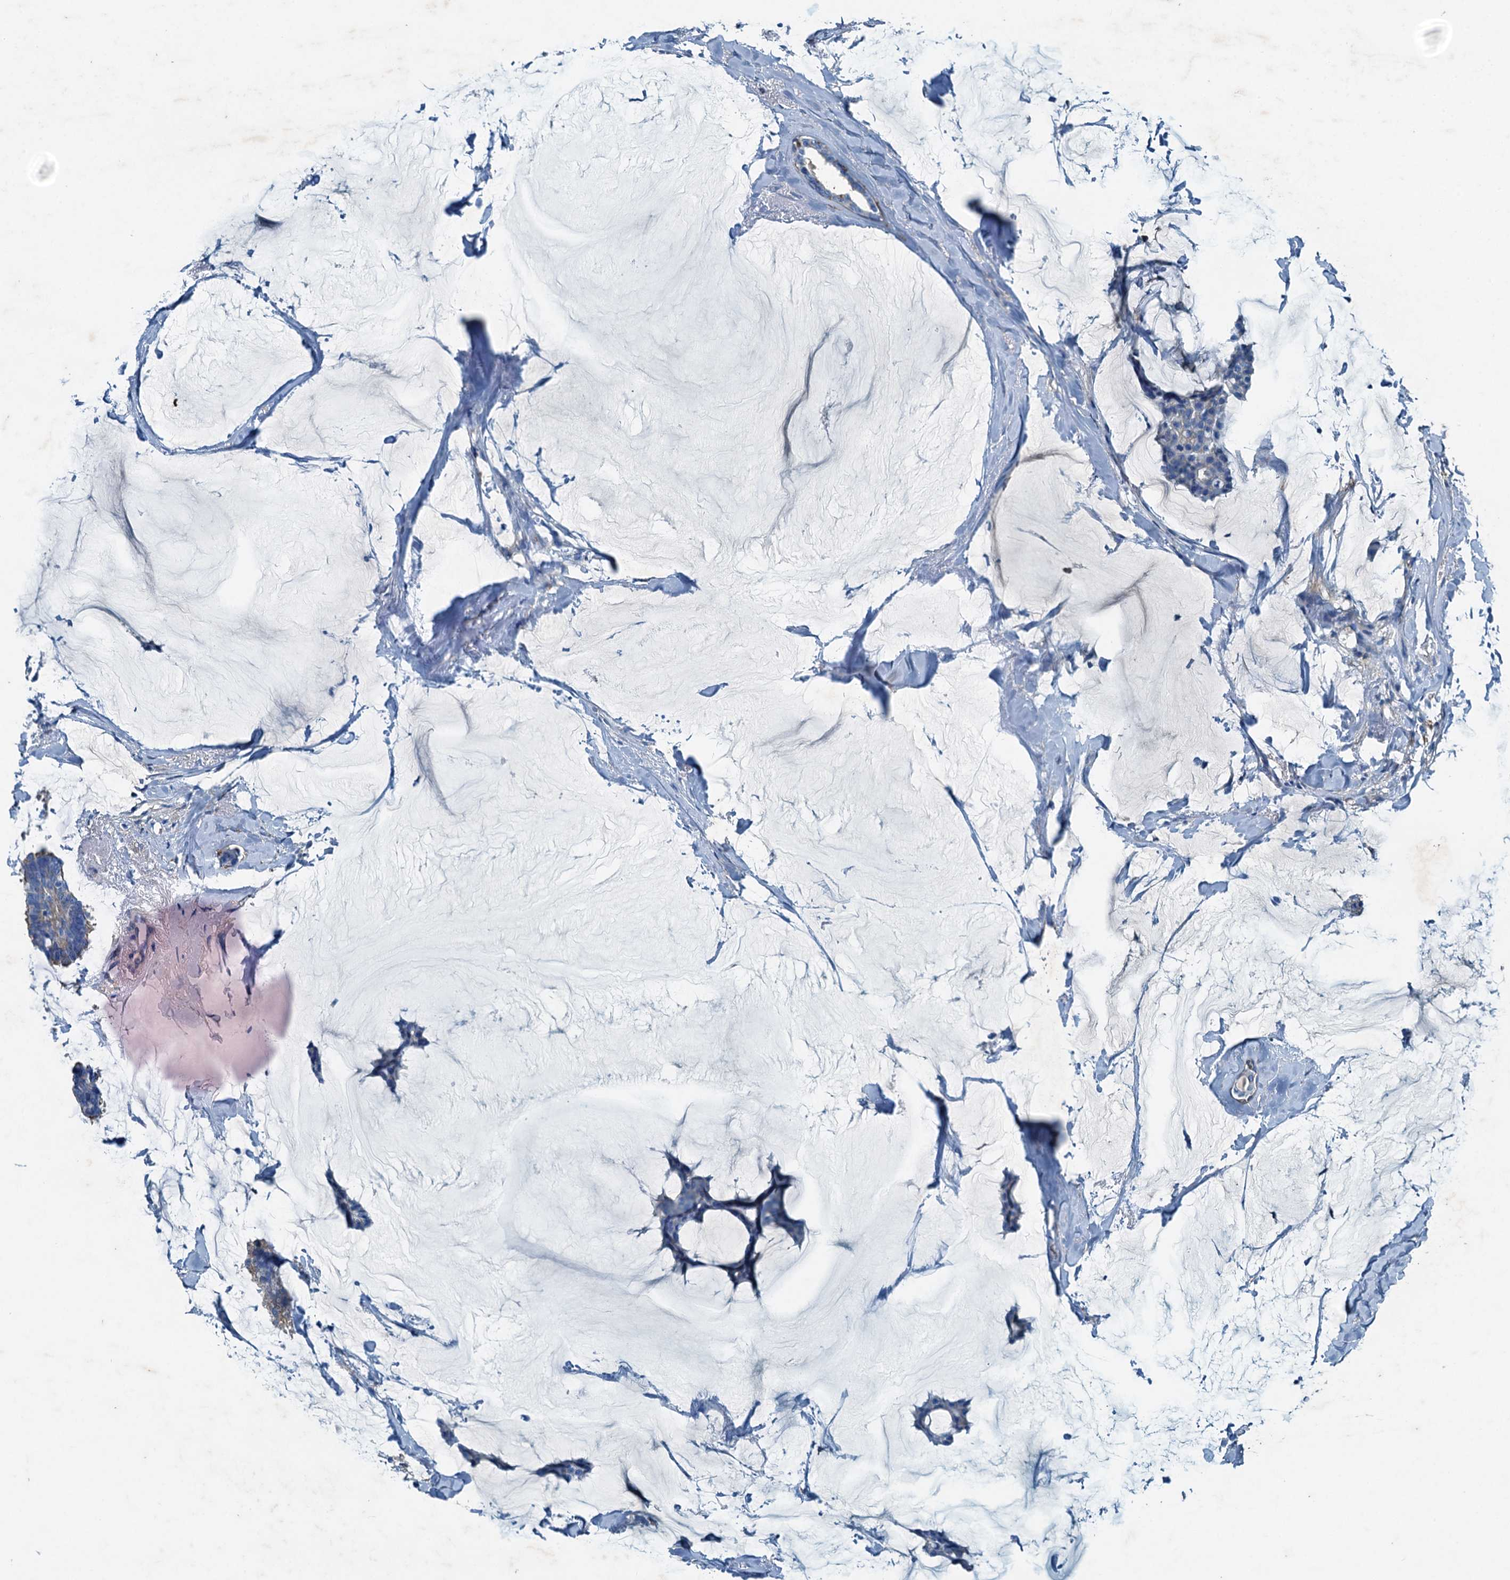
{"staining": {"intensity": "negative", "quantity": "none", "location": "none"}, "tissue": "breast cancer", "cell_type": "Tumor cells", "image_type": "cancer", "snomed": [{"axis": "morphology", "description": "Duct carcinoma"}, {"axis": "topography", "description": "Breast"}], "caption": "Immunohistochemistry (IHC) of breast intraductal carcinoma reveals no positivity in tumor cells.", "gene": "RAB3IL1", "patient": {"sex": "female", "age": 93}}